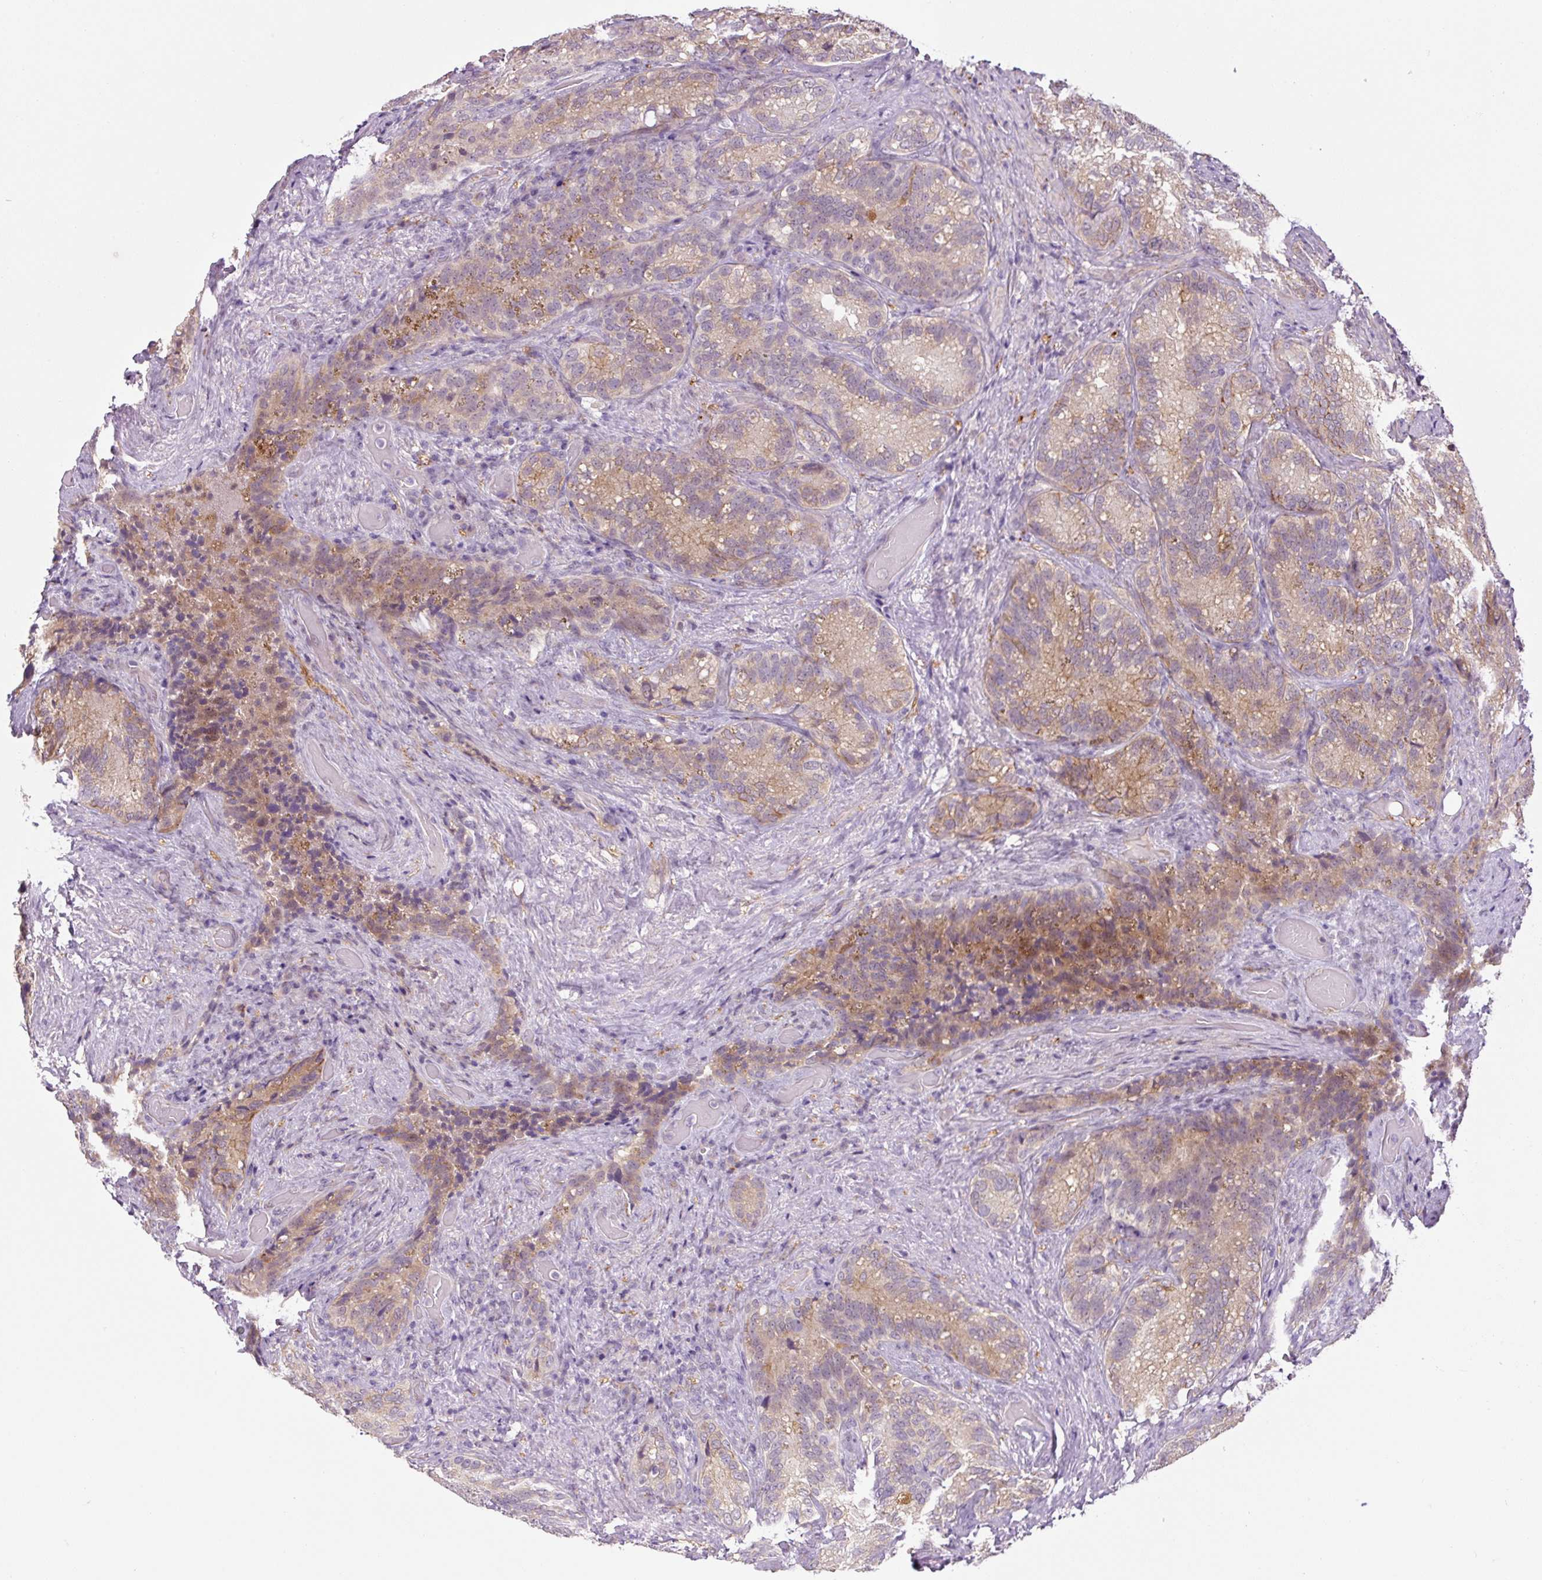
{"staining": {"intensity": "weak", "quantity": "25%-75%", "location": "cytoplasmic/membranous"}, "tissue": "seminal vesicle", "cell_type": "Glandular cells", "image_type": "normal", "snomed": [{"axis": "morphology", "description": "Normal tissue, NOS"}, {"axis": "topography", "description": "Seminal veicle"}], "caption": "Glandular cells reveal low levels of weak cytoplasmic/membranous staining in approximately 25%-75% of cells in benign seminal vesicle.", "gene": "PRKAA2", "patient": {"sex": "male", "age": 68}}